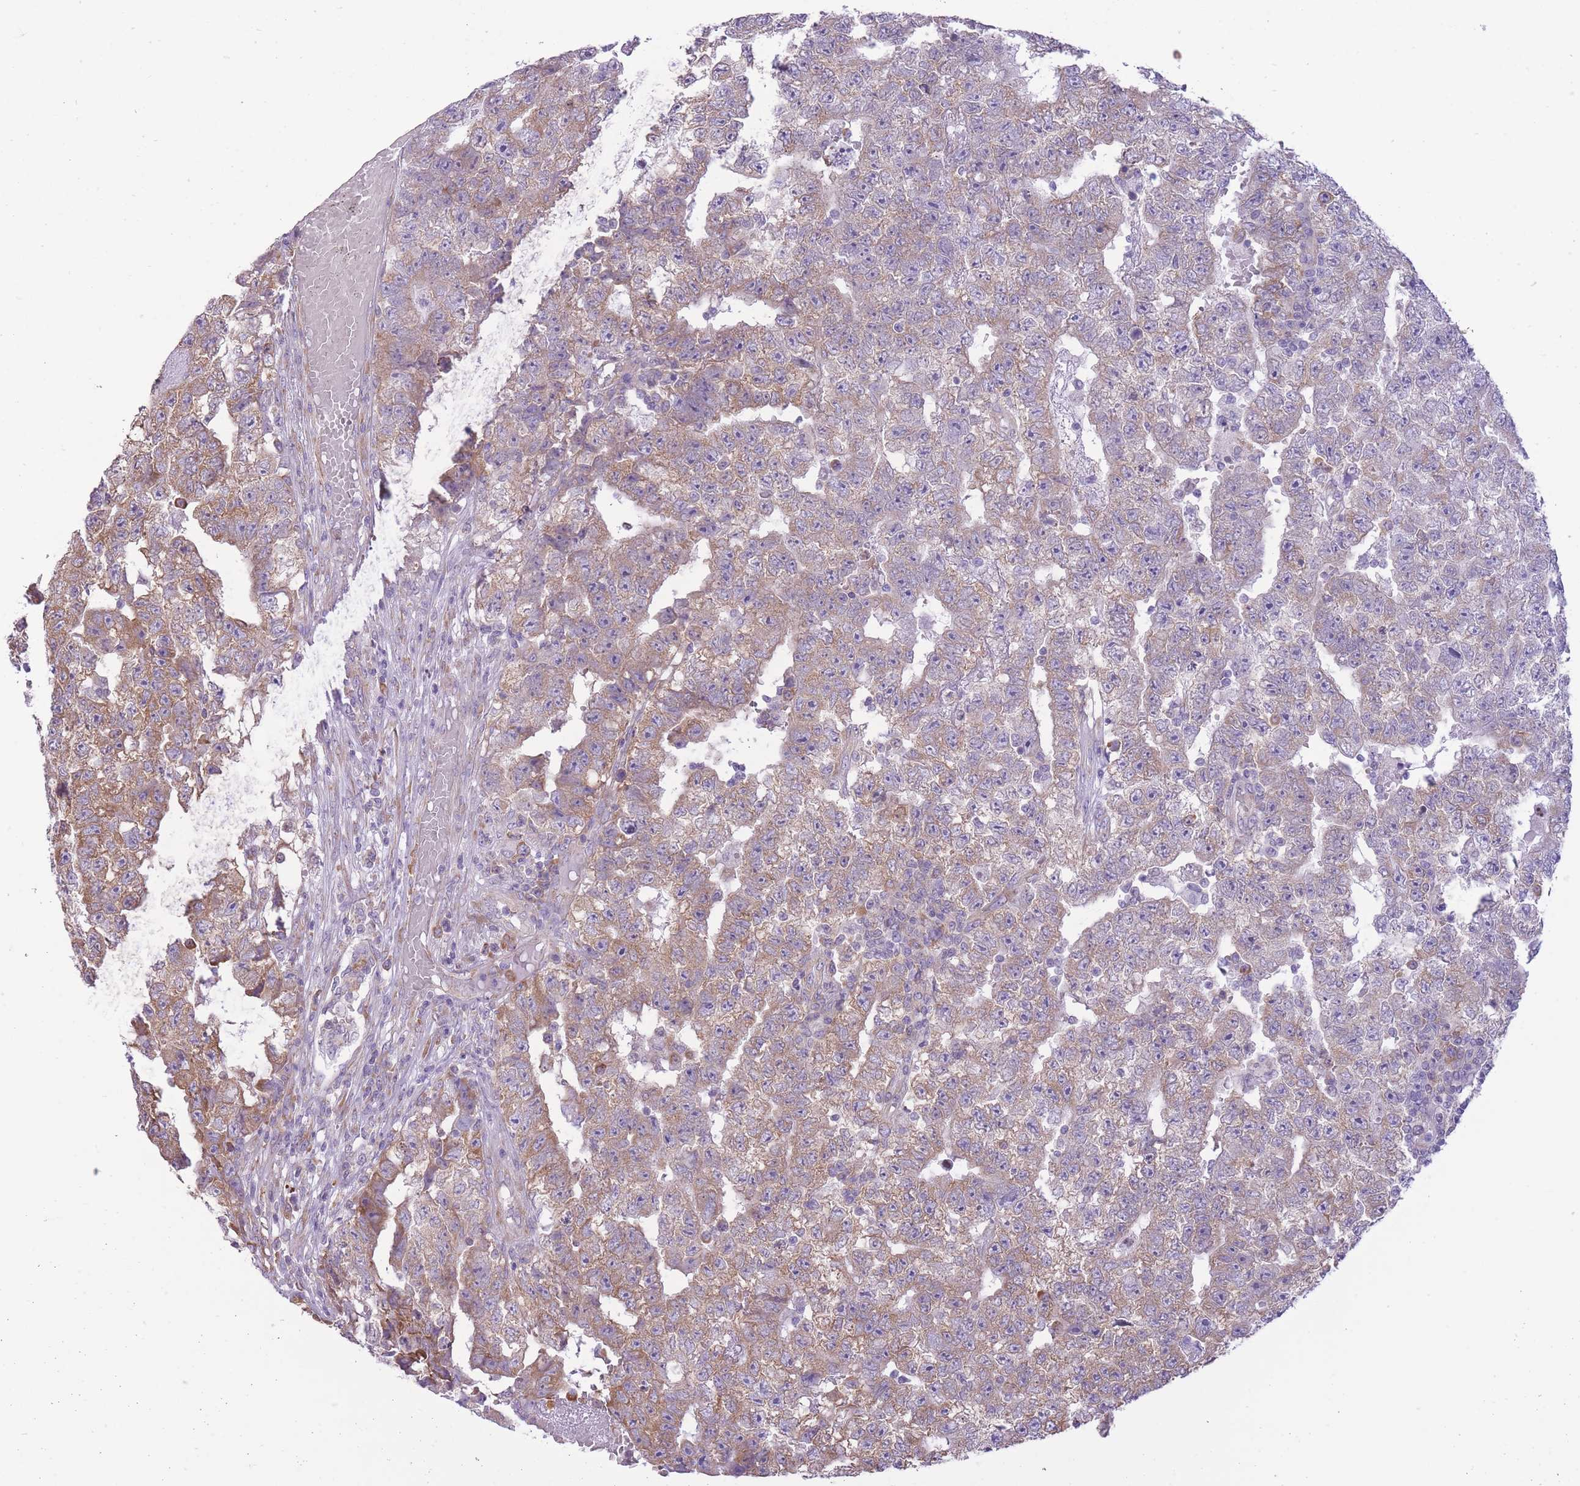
{"staining": {"intensity": "moderate", "quantity": "25%-75%", "location": "cytoplasmic/membranous"}, "tissue": "testis cancer", "cell_type": "Tumor cells", "image_type": "cancer", "snomed": [{"axis": "morphology", "description": "Carcinoma, Embryonal, NOS"}, {"axis": "topography", "description": "Testis"}], "caption": "IHC (DAB (3,3'-diaminobenzidine)) staining of human embryonal carcinoma (testis) exhibits moderate cytoplasmic/membranous protein staining in approximately 25%-75% of tumor cells.", "gene": "ZNF501", "patient": {"sex": "male", "age": 25}}